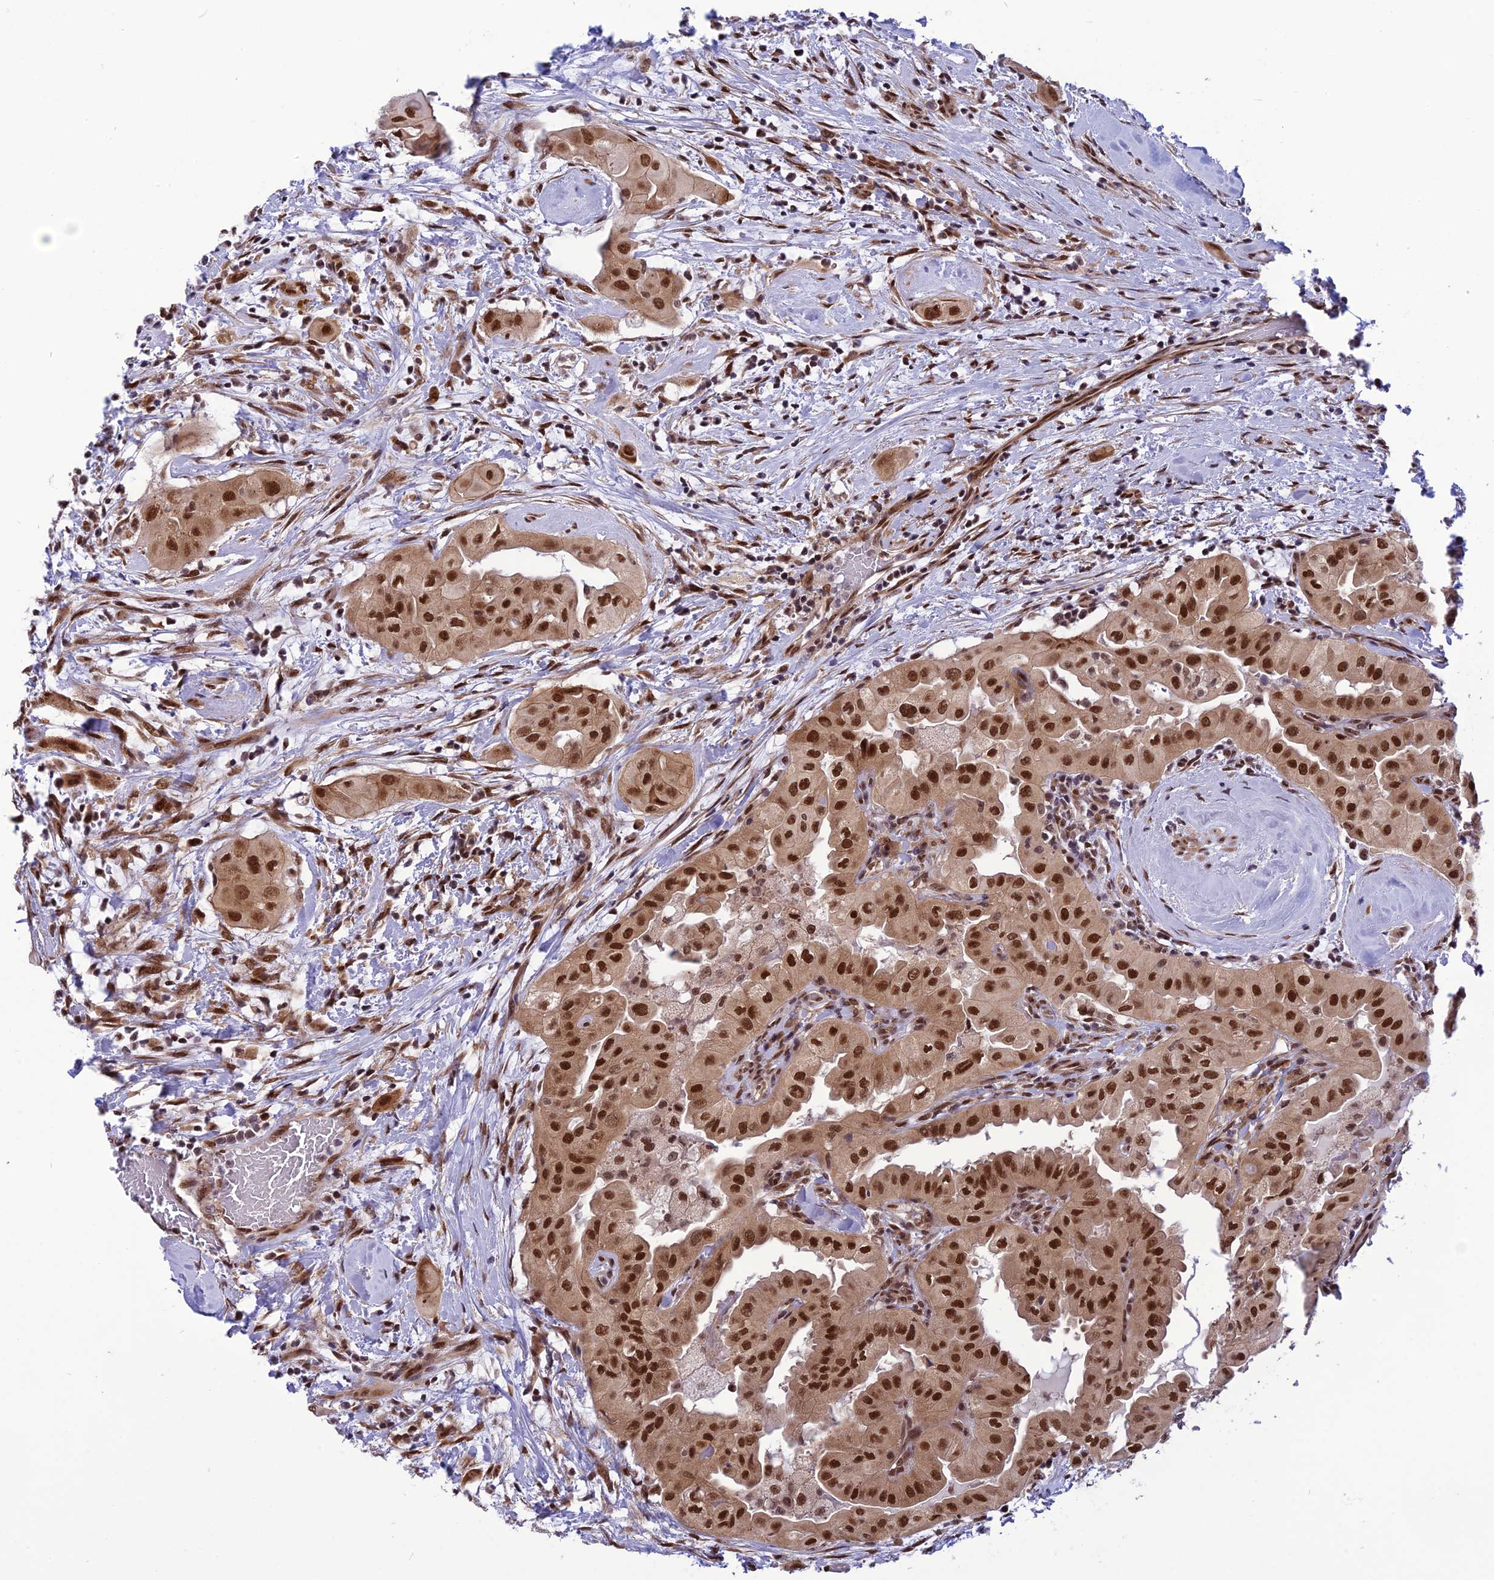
{"staining": {"intensity": "strong", "quantity": ">75%", "location": "nuclear"}, "tissue": "thyroid cancer", "cell_type": "Tumor cells", "image_type": "cancer", "snomed": [{"axis": "morphology", "description": "Papillary adenocarcinoma, NOS"}, {"axis": "topography", "description": "Thyroid gland"}], "caption": "Immunohistochemistry (IHC) (DAB (3,3'-diaminobenzidine)) staining of thyroid papillary adenocarcinoma displays strong nuclear protein staining in about >75% of tumor cells.", "gene": "RTRAF", "patient": {"sex": "female", "age": 59}}